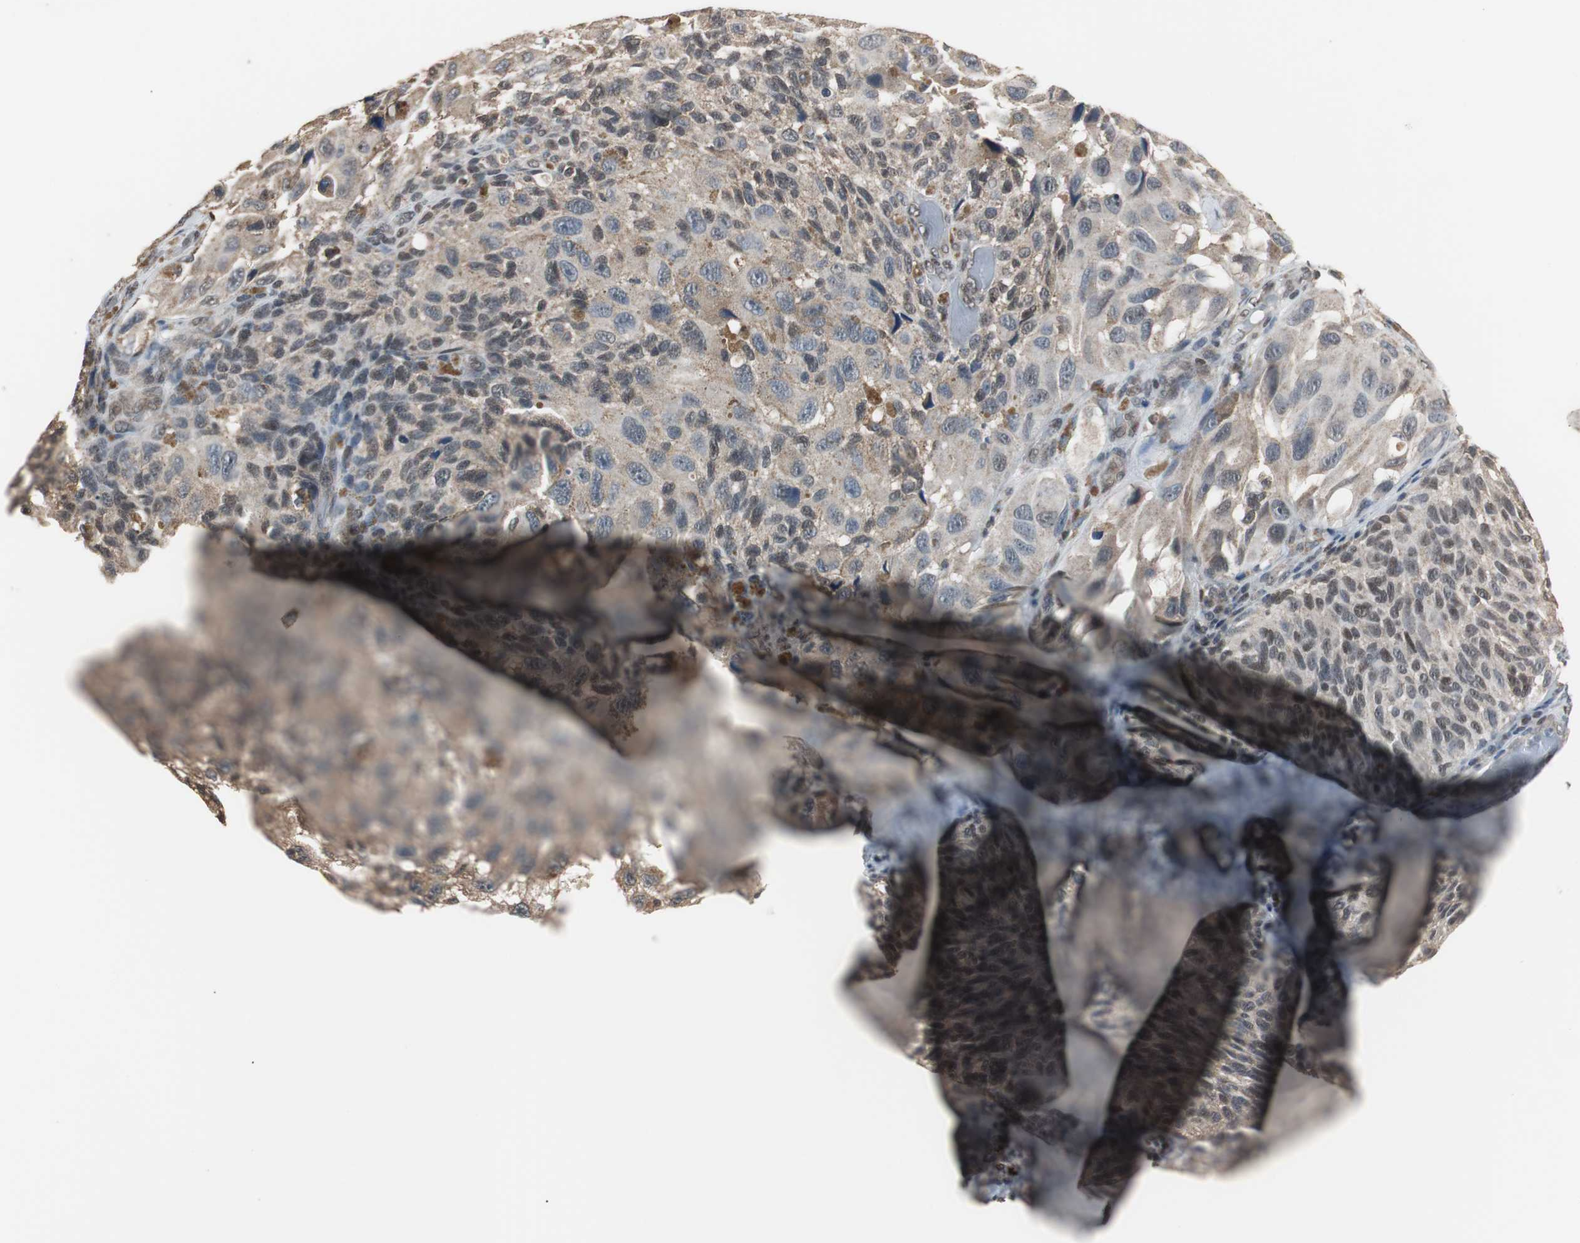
{"staining": {"intensity": "weak", "quantity": "<25%", "location": "cytoplasmic/membranous"}, "tissue": "melanoma", "cell_type": "Tumor cells", "image_type": "cancer", "snomed": [{"axis": "morphology", "description": "Malignant melanoma, NOS"}, {"axis": "topography", "description": "Skin"}], "caption": "Melanoma stained for a protein using immunohistochemistry demonstrates no expression tumor cells.", "gene": "ZHX2", "patient": {"sex": "female", "age": 73}}